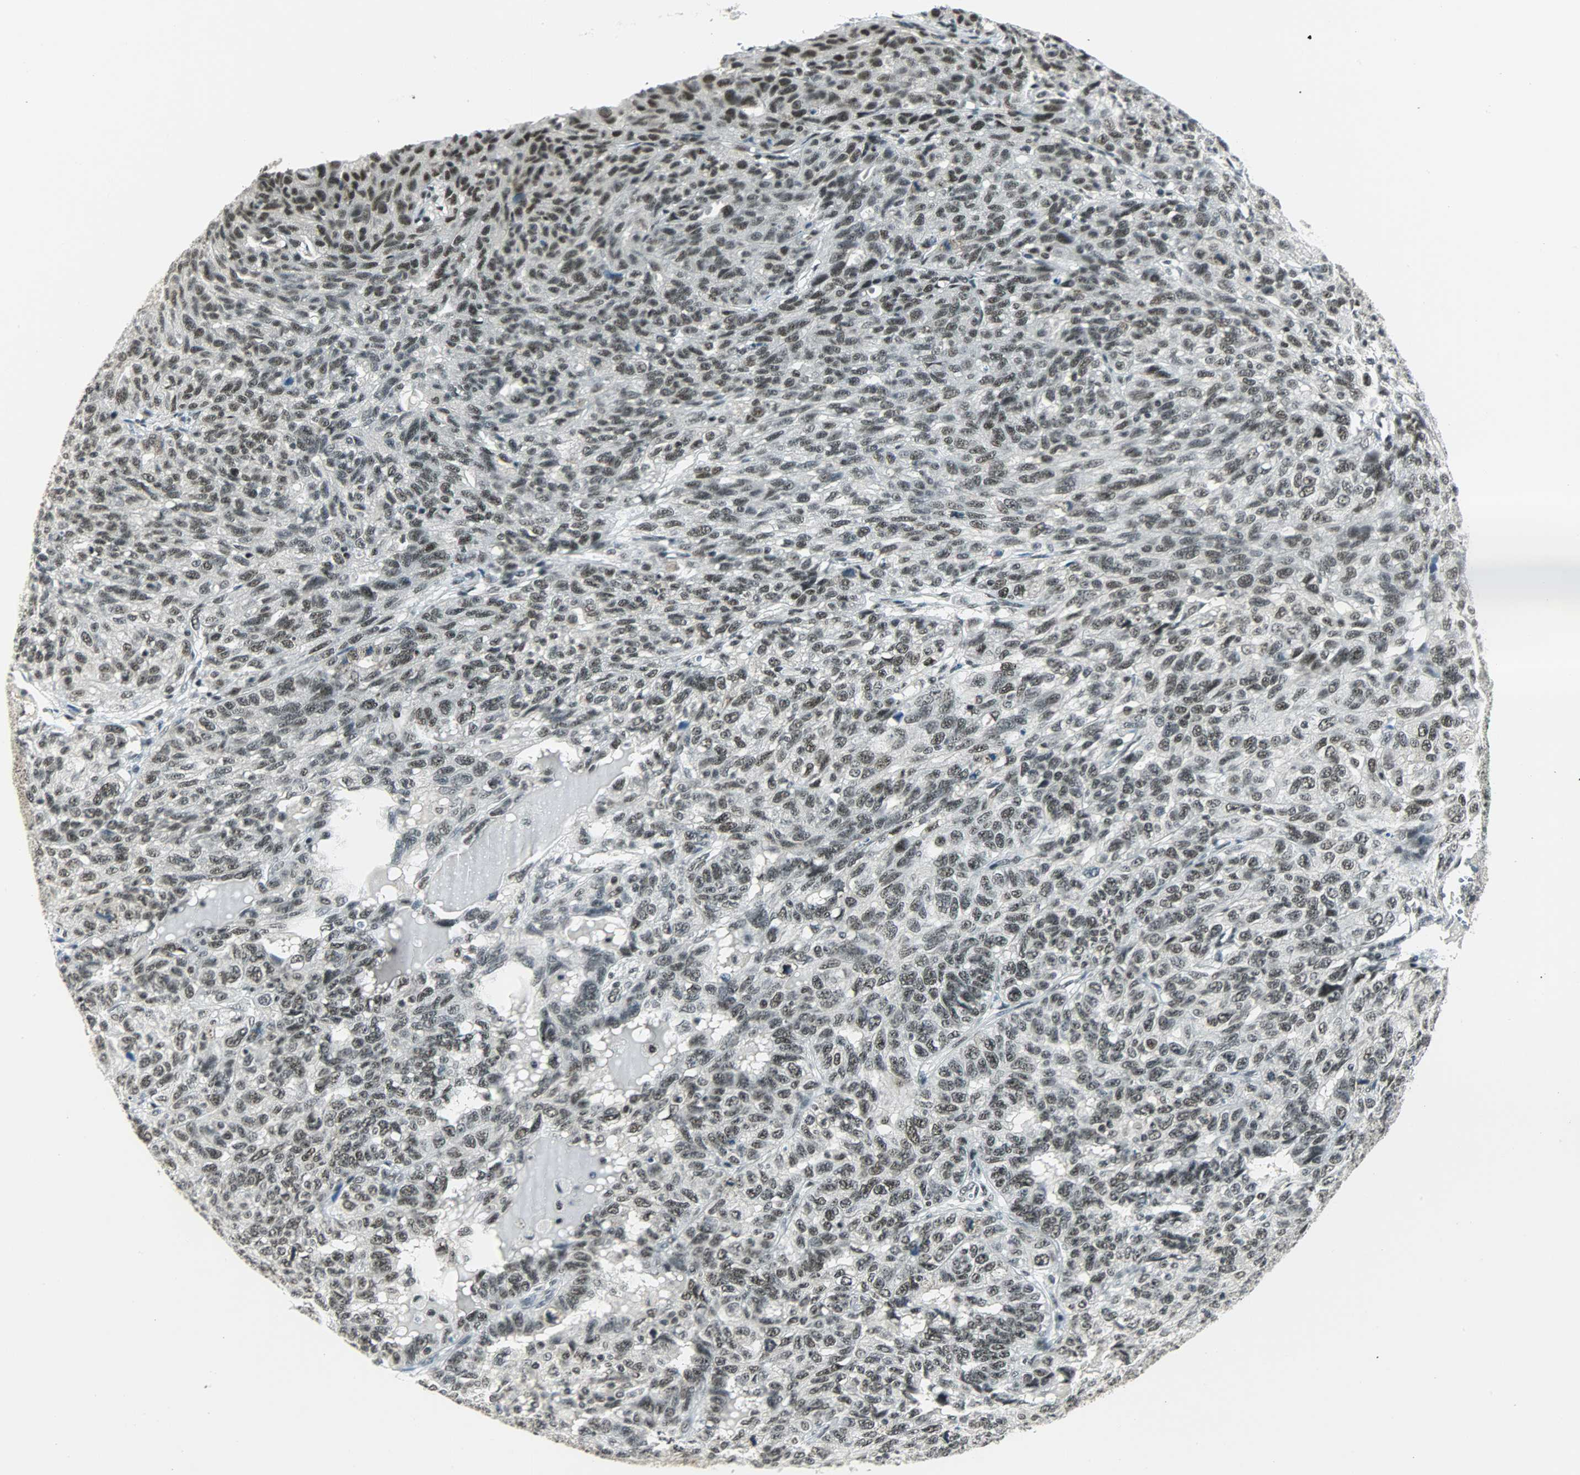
{"staining": {"intensity": "moderate", "quantity": ">75%", "location": "nuclear"}, "tissue": "ovarian cancer", "cell_type": "Tumor cells", "image_type": "cancer", "snomed": [{"axis": "morphology", "description": "Cystadenocarcinoma, serous, NOS"}, {"axis": "topography", "description": "Ovary"}], "caption": "Moderate nuclear staining is seen in approximately >75% of tumor cells in ovarian cancer.", "gene": "SUGP1", "patient": {"sex": "female", "age": 71}}